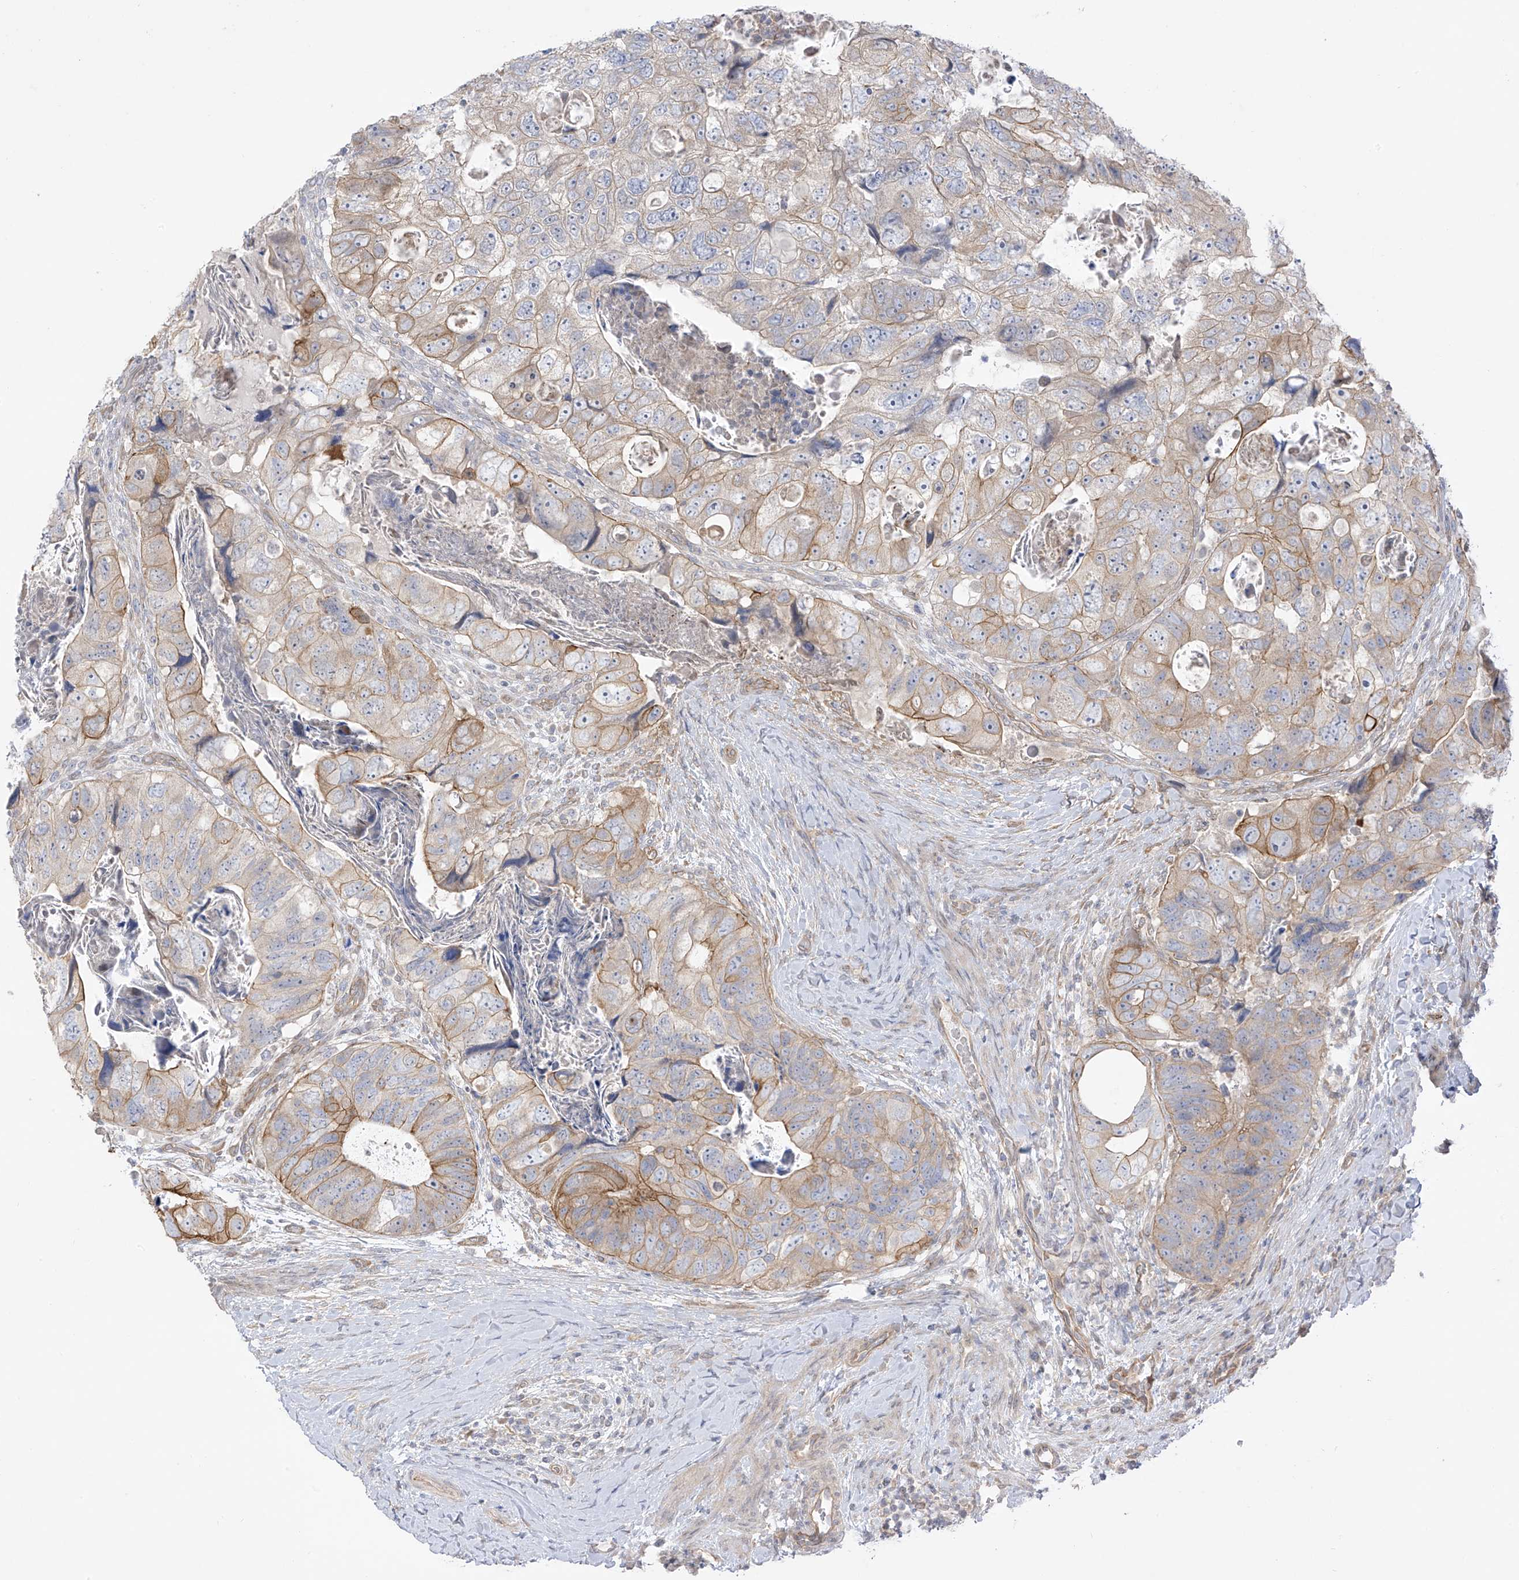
{"staining": {"intensity": "moderate", "quantity": "25%-75%", "location": "cytoplasmic/membranous"}, "tissue": "colorectal cancer", "cell_type": "Tumor cells", "image_type": "cancer", "snomed": [{"axis": "morphology", "description": "Adenocarcinoma, NOS"}, {"axis": "topography", "description": "Rectum"}], "caption": "Immunohistochemistry (DAB (3,3'-diaminobenzidine)) staining of colorectal adenocarcinoma displays moderate cytoplasmic/membranous protein staining in about 25%-75% of tumor cells.", "gene": "EIPR1", "patient": {"sex": "male", "age": 59}}